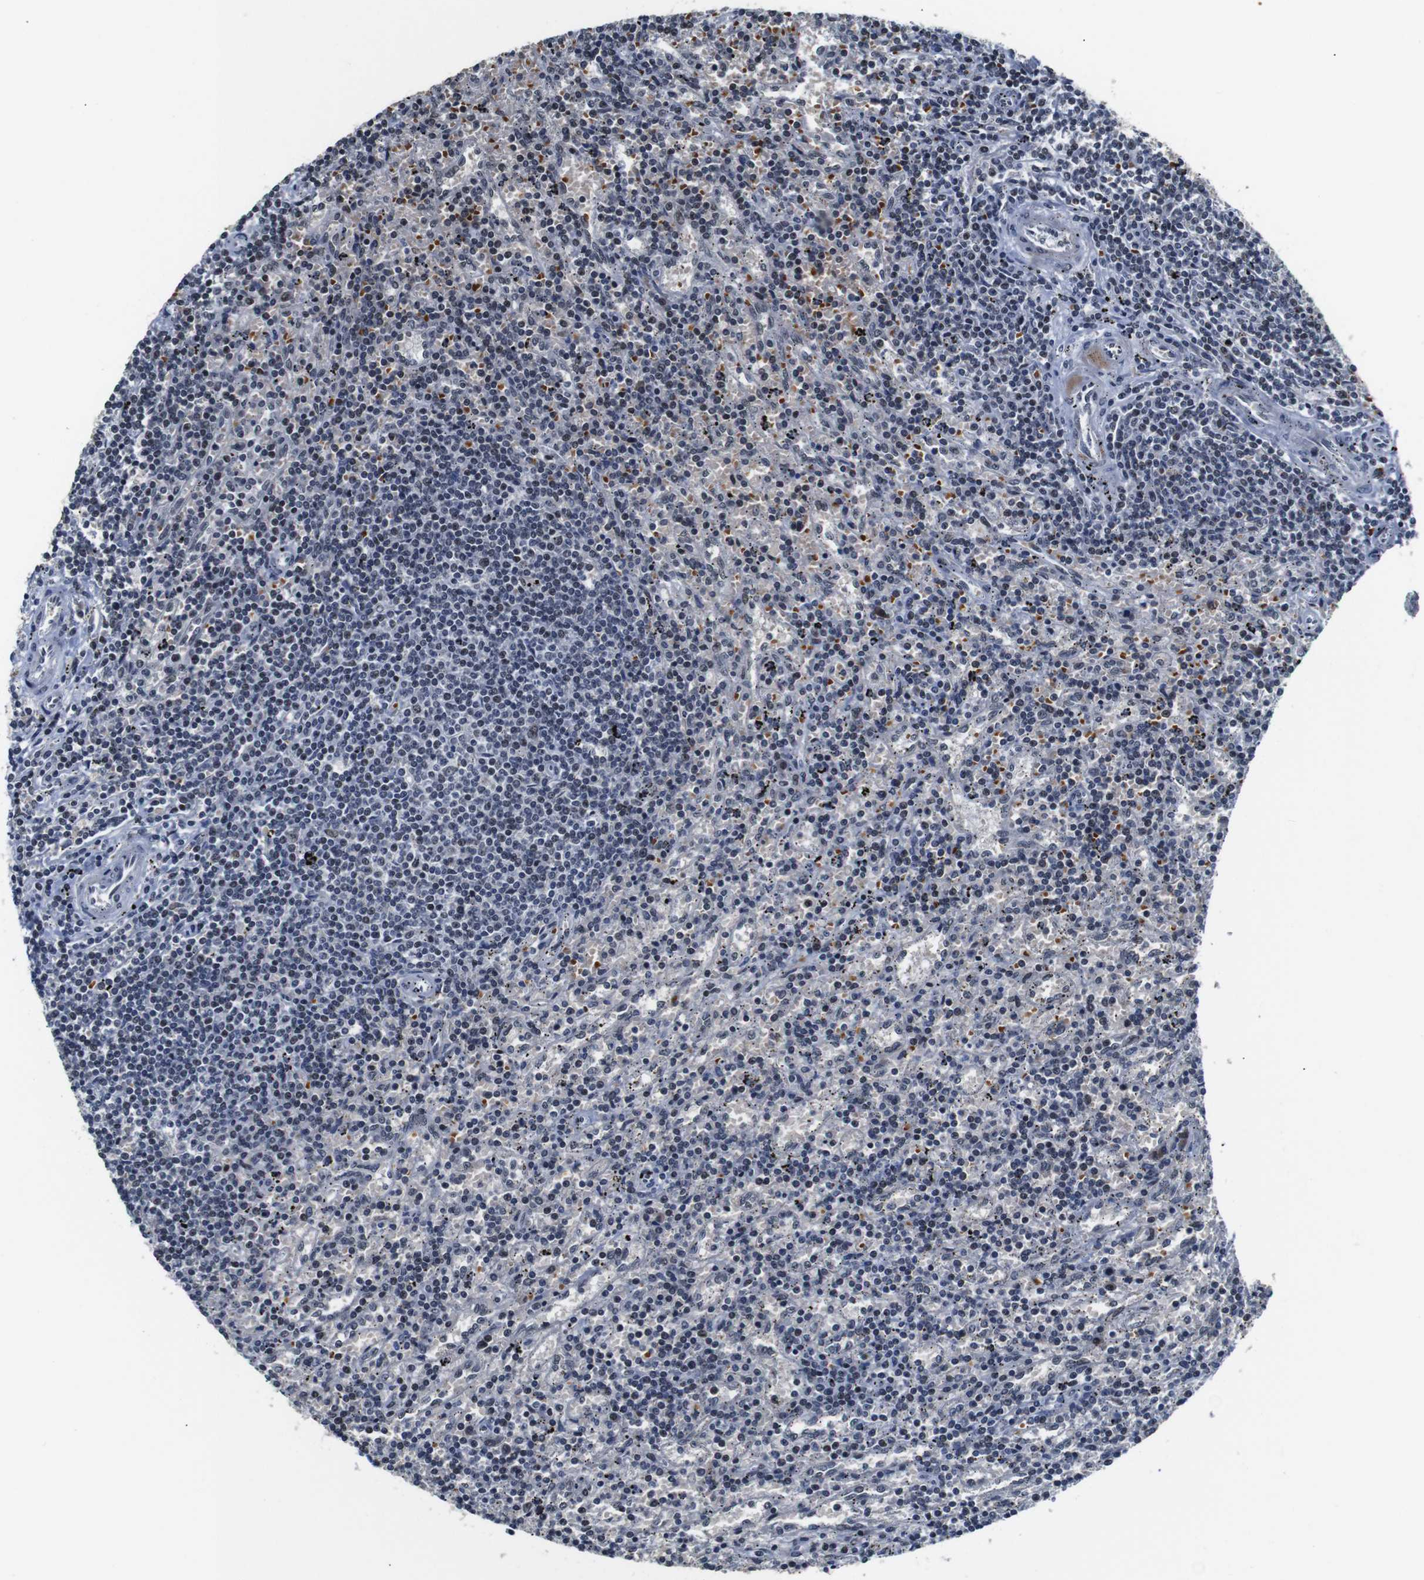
{"staining": {"intensity": "weak", "quantity": "<25%", "location": "nuclear"}, "tissue": "lymphoma", "cell_type": "Tumor cells", "image_type": "cancer", "snomed": [{"axis": "morphology", "description": "Malignant lymphoma, non-Hodgkin's type, Low grade"}, {"axis": "topography", "description": "Spleen"}], "caption": "DAB immunohistochemical staining of lymphoma reveals no significant positivity in tumor cells.", "gene": "ILDR2", "patient": {"sex": "male", "age": 76}}